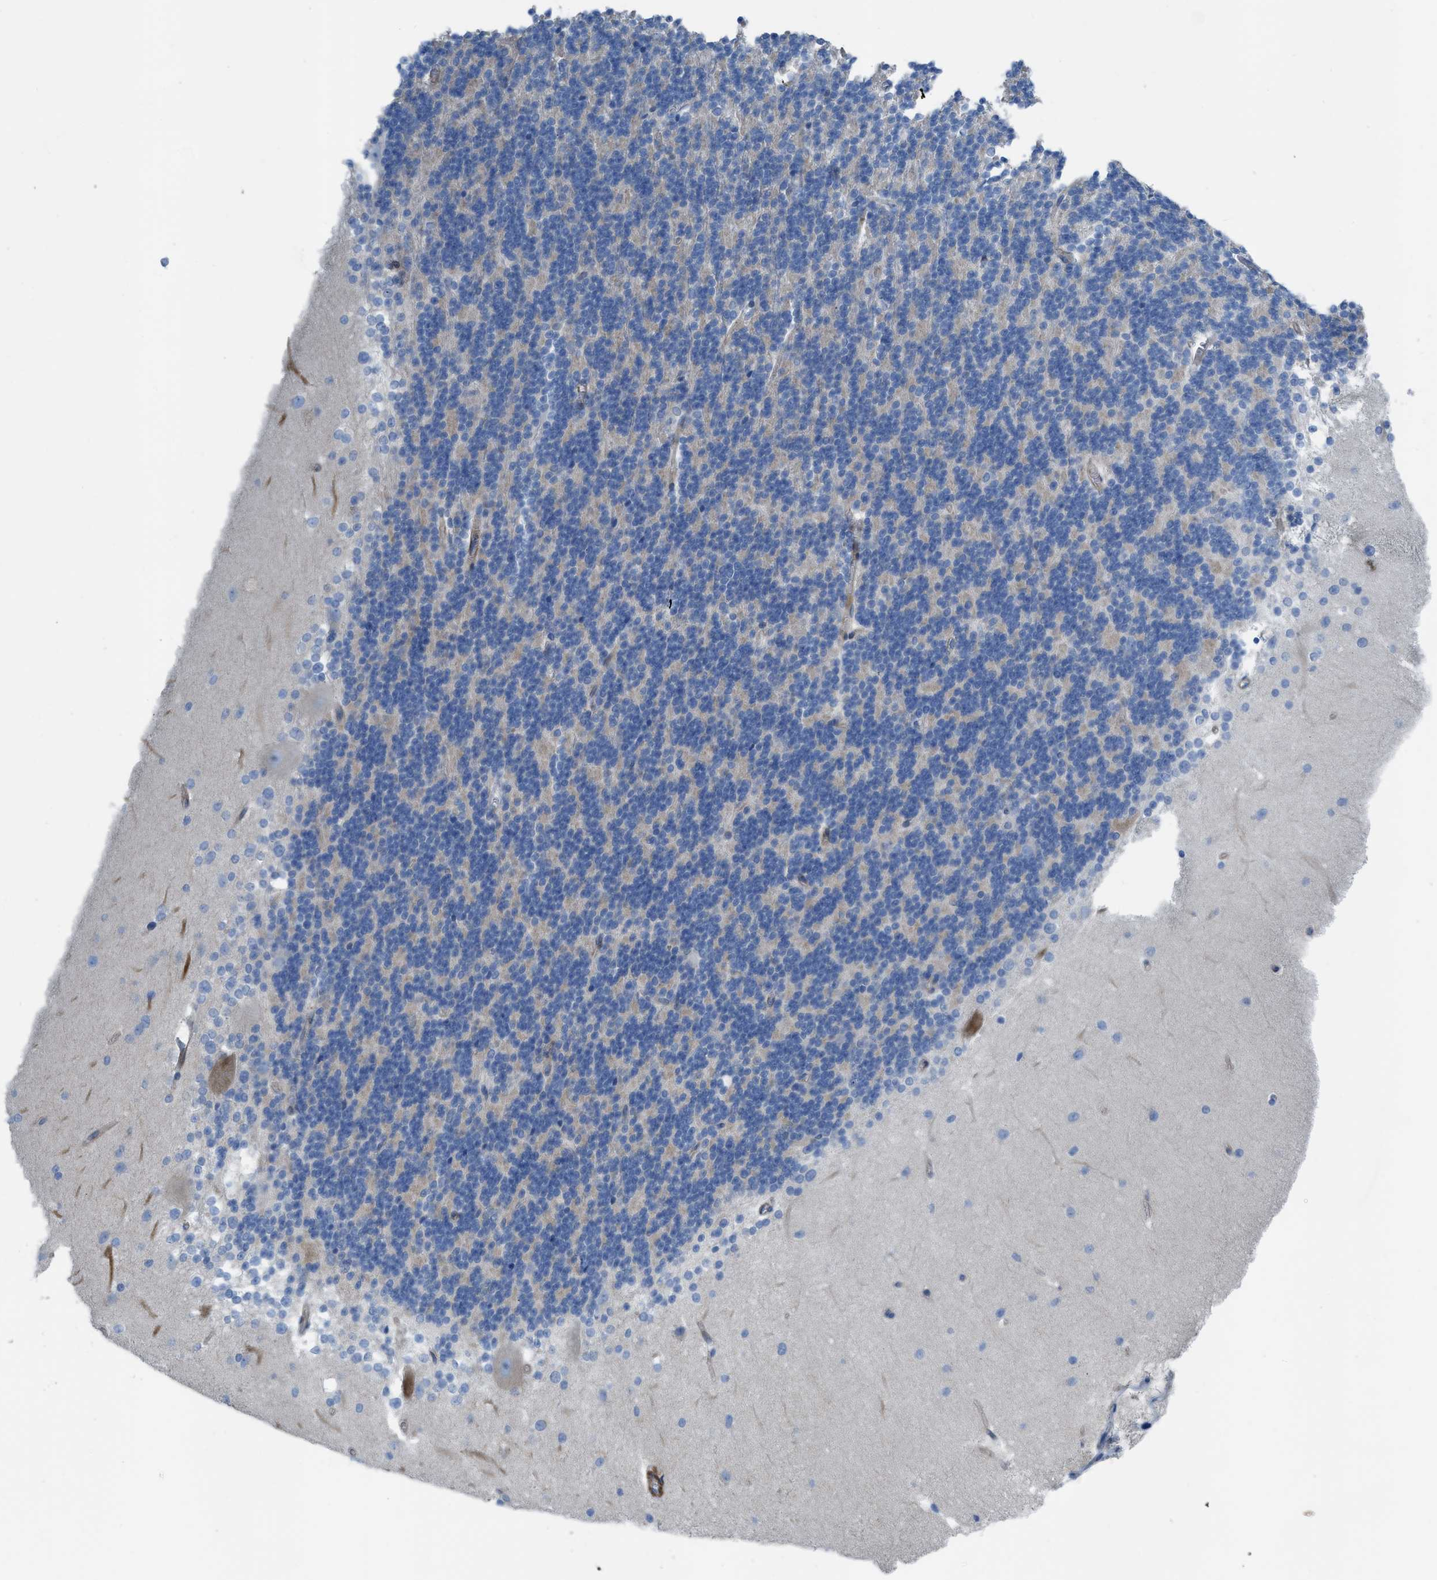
{"staining": {"intensity": "weak", "quantity": "<25%", "location": "cytoplasmic/membranous"}, "tissue": "cerebellum", "cell_type": "Cells in granular layer", "image_type": "normal", "snomed": [{"axis": "morphology", "description": "Normal tissue, NOS"}, {"axis": "topography", "description": "Cerebellum"}], "caption": "IHC micrograph of benign cerebellum: human cerebellum stained with DAB (3,3'-diaminobenzidine) demonstrates no significant protein staining in cells in granular layer. (DAB IHC visualized using brightfield microscopy, high magnification).", "gene": "KCNH7", "patient": {"sex": "female", "age": 19}}